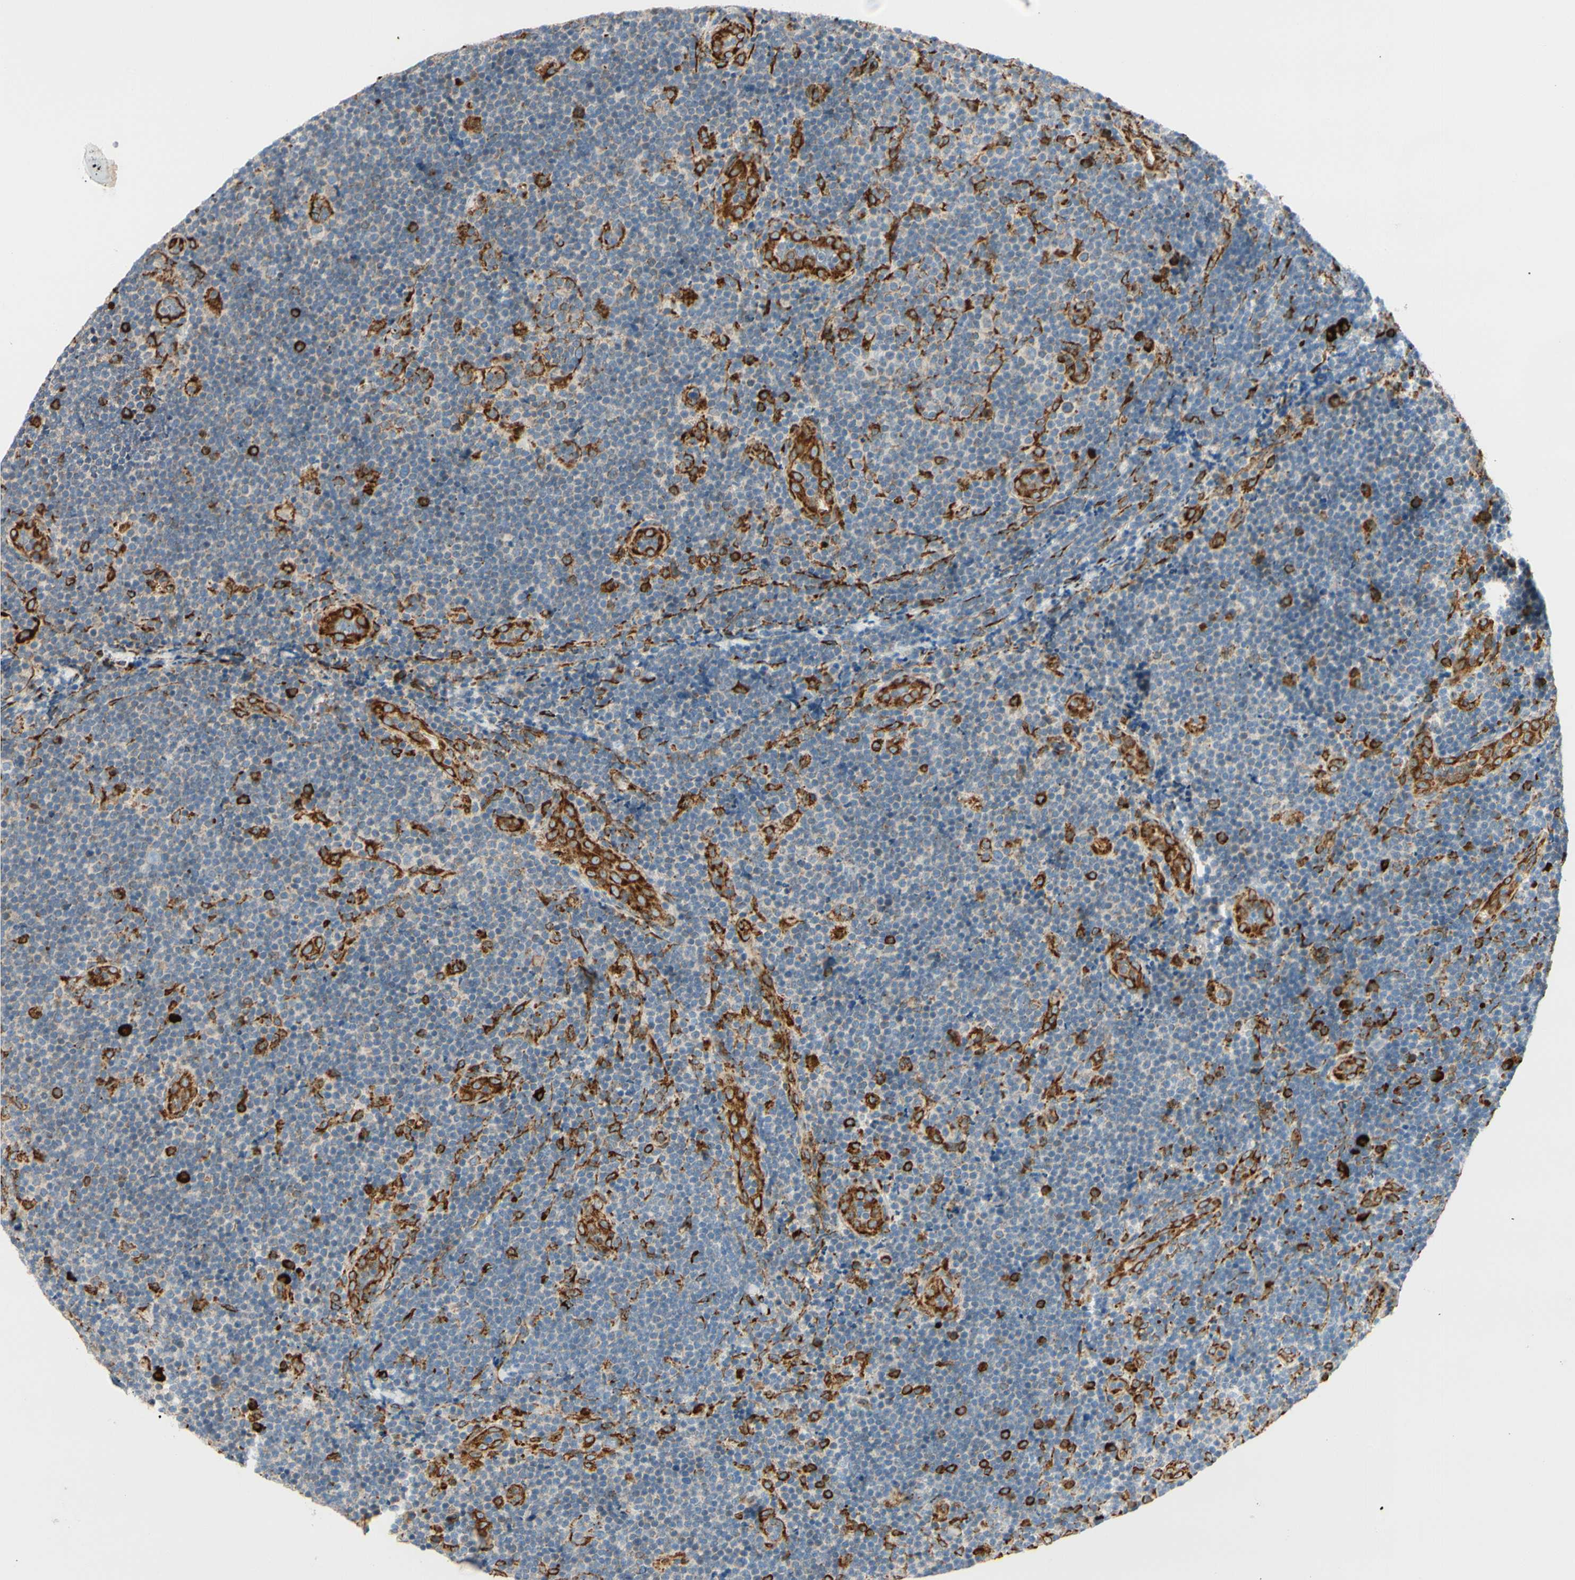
{"staining": {"intensity": "strong", "quantity": "<25%", "location": "cytoplasmic/membranous"}, "tissue": "lymphoma", "cell_type": "Tumor cells", "image_type": "cancer", "snomed": [{"axis": "morphology", "description": "Malignant lymphoma, non-Hodgkin's type, Low grade"}, {"axis": "topography", "description": "Lymph node"}], "caption": "Immunohistochemical staining of lymphoma reveals medium levels of strong cytoplasmic/membranous protein positivity in about <25% of tumor cells.", "gene": "RRBP1", "patient": {"sex": "male", "age": 83}}